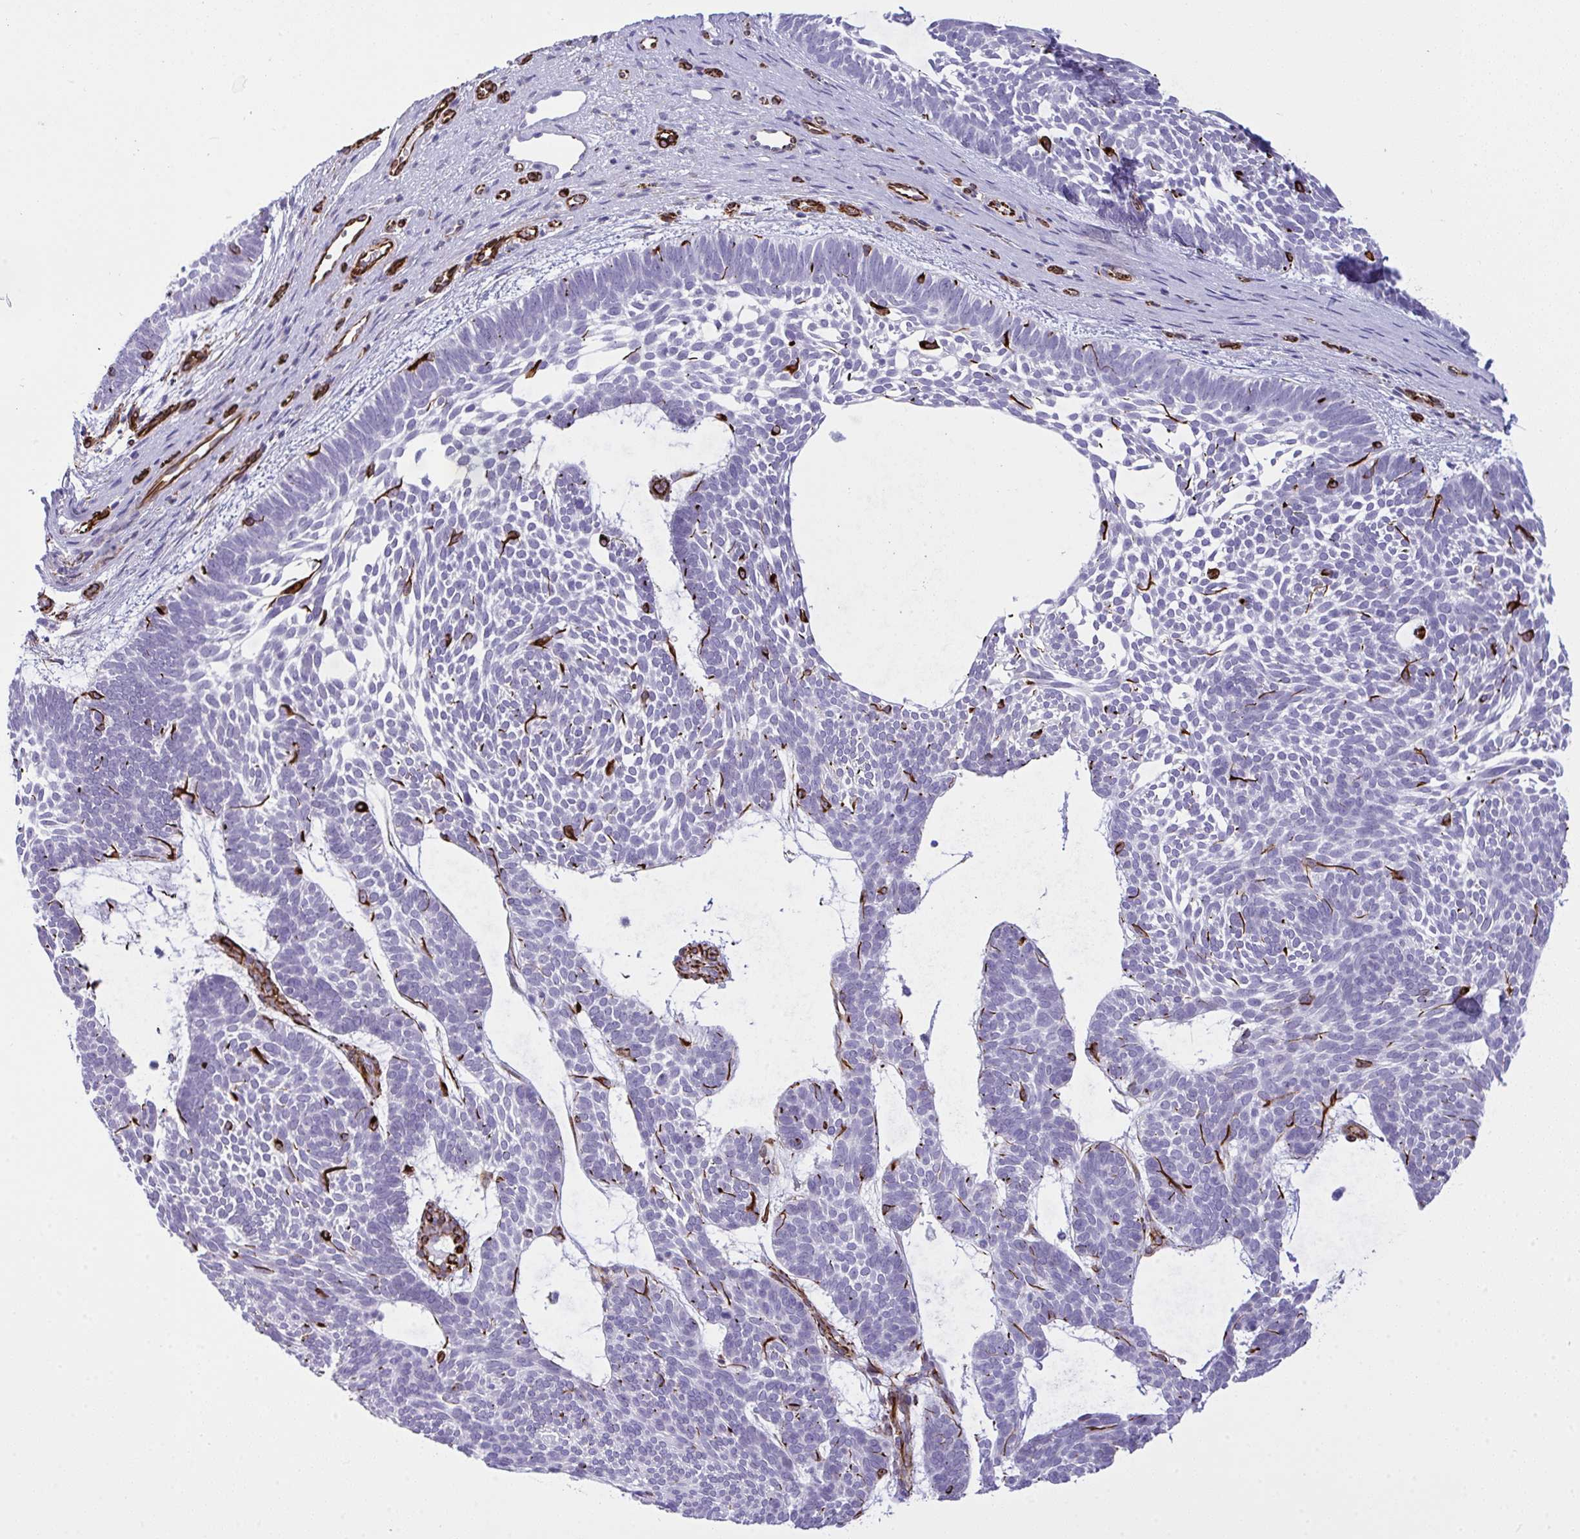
{"staining": {"intensity": "negative", "quantity": "none", "location": "none"}, "tissue": "skin cancer", "cell_type": "Tumor cells", "image_type": "cancer", "snomed": [{"axis": "morphology", "description": "Basal cell carcinoma"}, {"axis": "topography", "description": "Skin"}, {"axis": "topography", "description": "Skin of face"}], "caption": "IHC of human skin basal cell carcinoma reveals no staining in tumor cells. Nuclei are stained in blue.", "gene": "SLC35B1", "patient": {"sex": "male", "age": 83}}